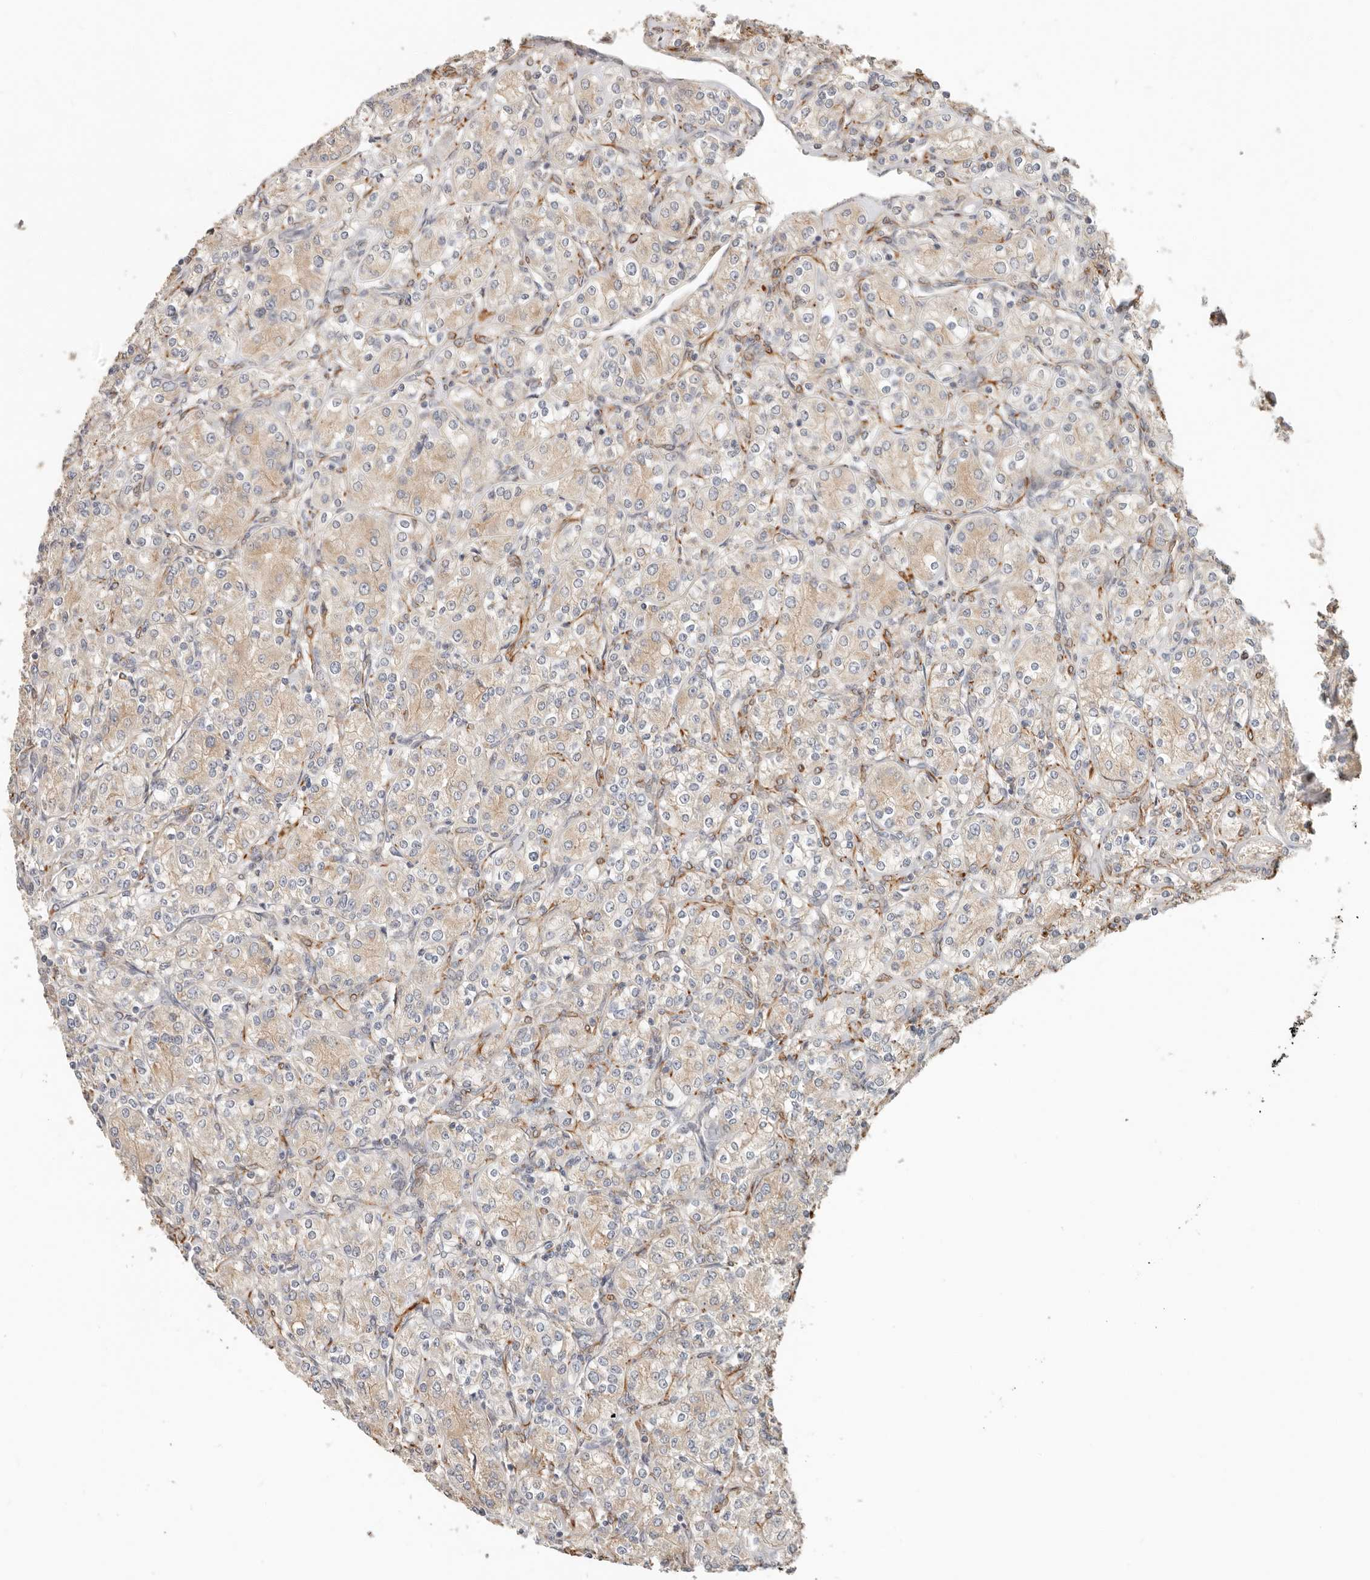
{"staining": {"intensity": "weak", "quantity": "25%-75%", "location": "cytoplasmic/membranous"}, "tissue": "renal cancer", "cell_type": "Tumor cells", "image_type": "cancer", "snomed": [{"axis": "morphology", "description": "Adenocarcinoma, NOS"}, {"axis": "topography", "description": "Kidney"}], "caption": "IHC photomicrograph of human adenocarcinoma (renal) stained for a protein (brown), which displays low levels of weak cytoplasmic/membranous expression in approximately 25%-75% of tumor cells.", "gene": "SPRING1", "patient": {"sex": "male", "age": 77}}